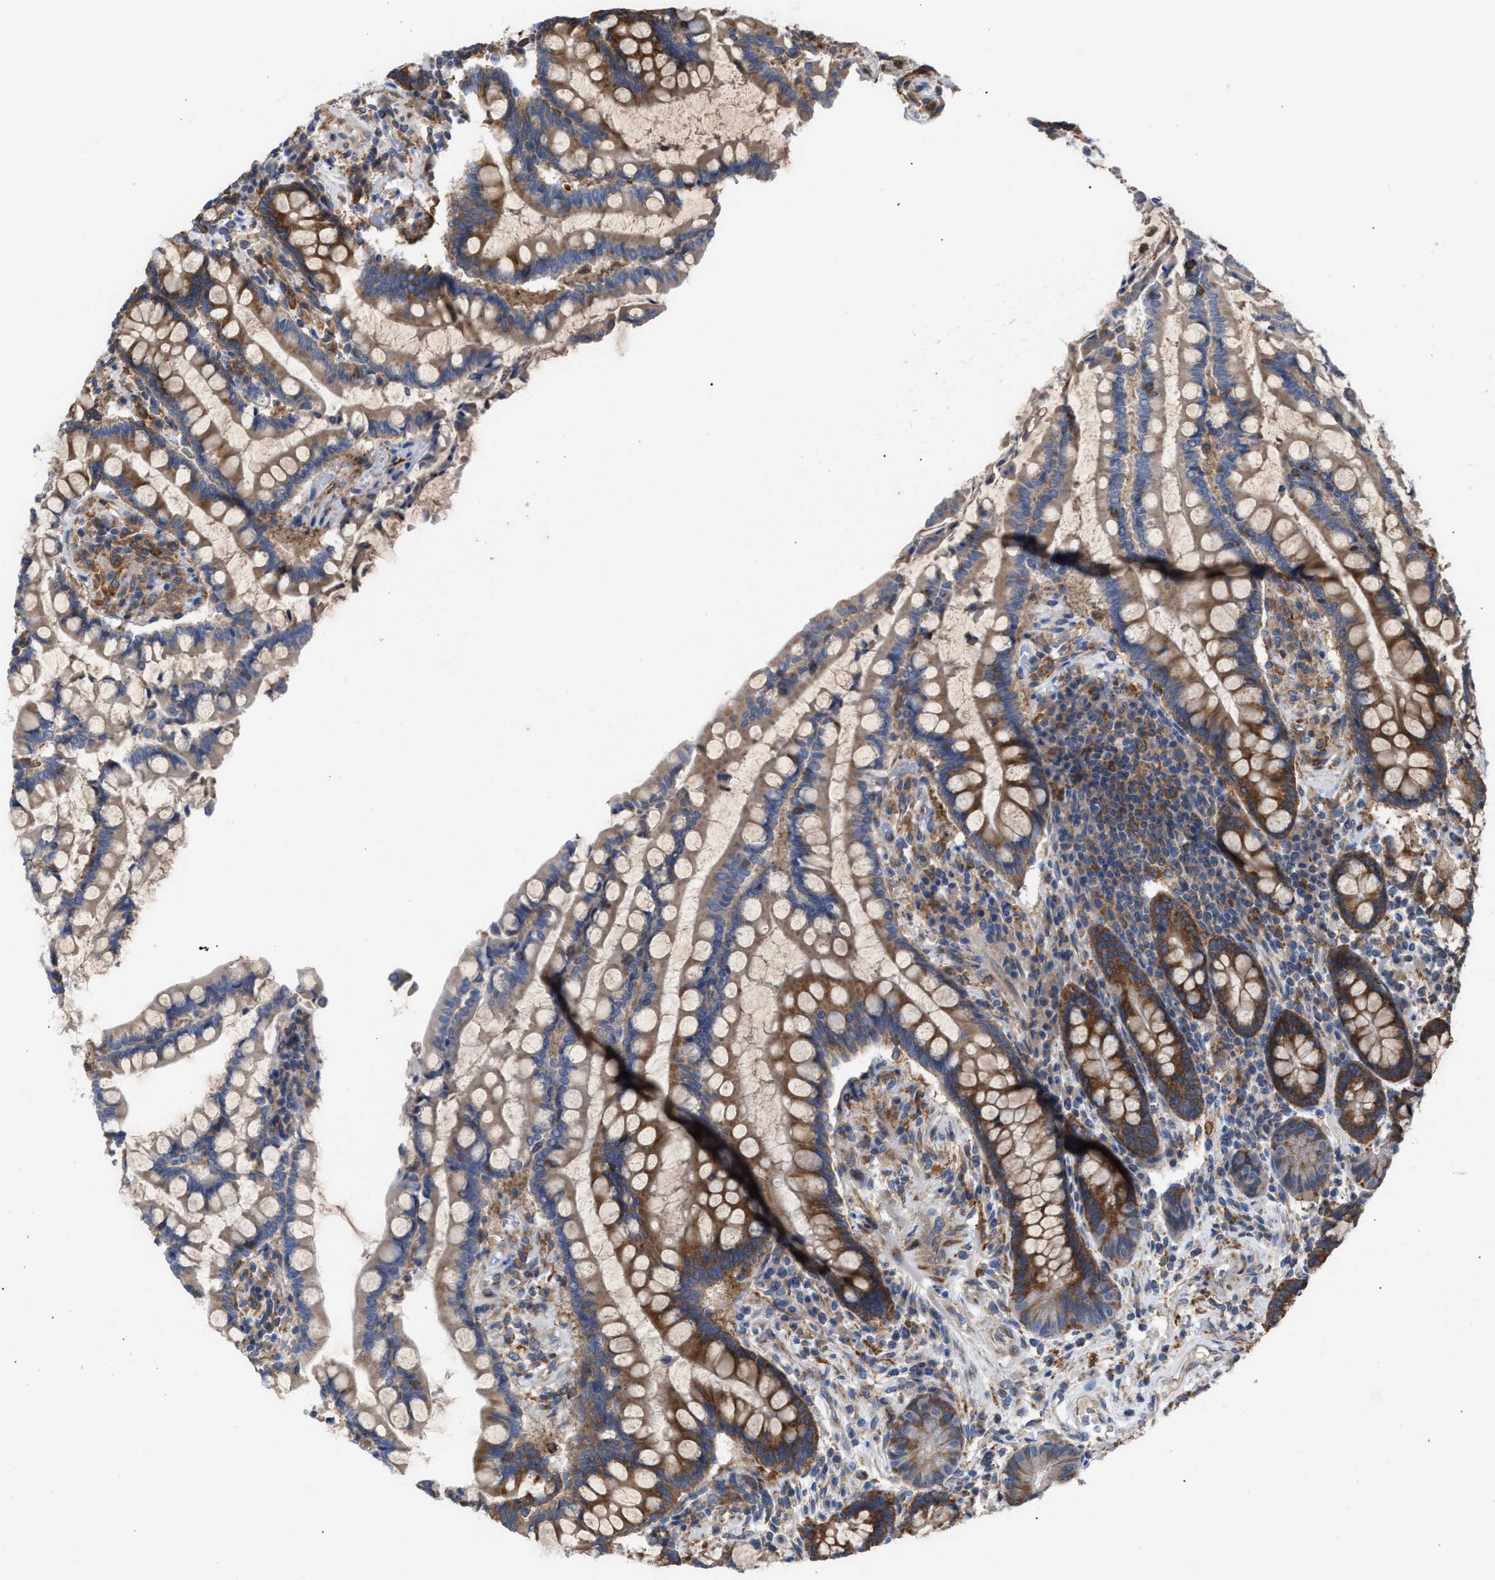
{"staining": {"intensity": "weak", "quantity": "25%-75%", "location": "cytoplasmic/membranous"}, "tissue": "colon", "cell_type": "Endothelial cells", "image_type": "normal", "snomed": [{"axis": "morphology", "description": "Normal tissue, NOS"}, {"axis": "topography", "description": "Colon"}], "caption": "High-magnification brightfield microscopy of normal colon stained with DAB (brown) and counterstained with hematoxylin (blue). endothelial cells exhibit weak cytoplasmic/membranous expression is identified in about25%-75% of cells.", "gene": "CDR2L", "patient": {"sex": "male", "age": 73}}